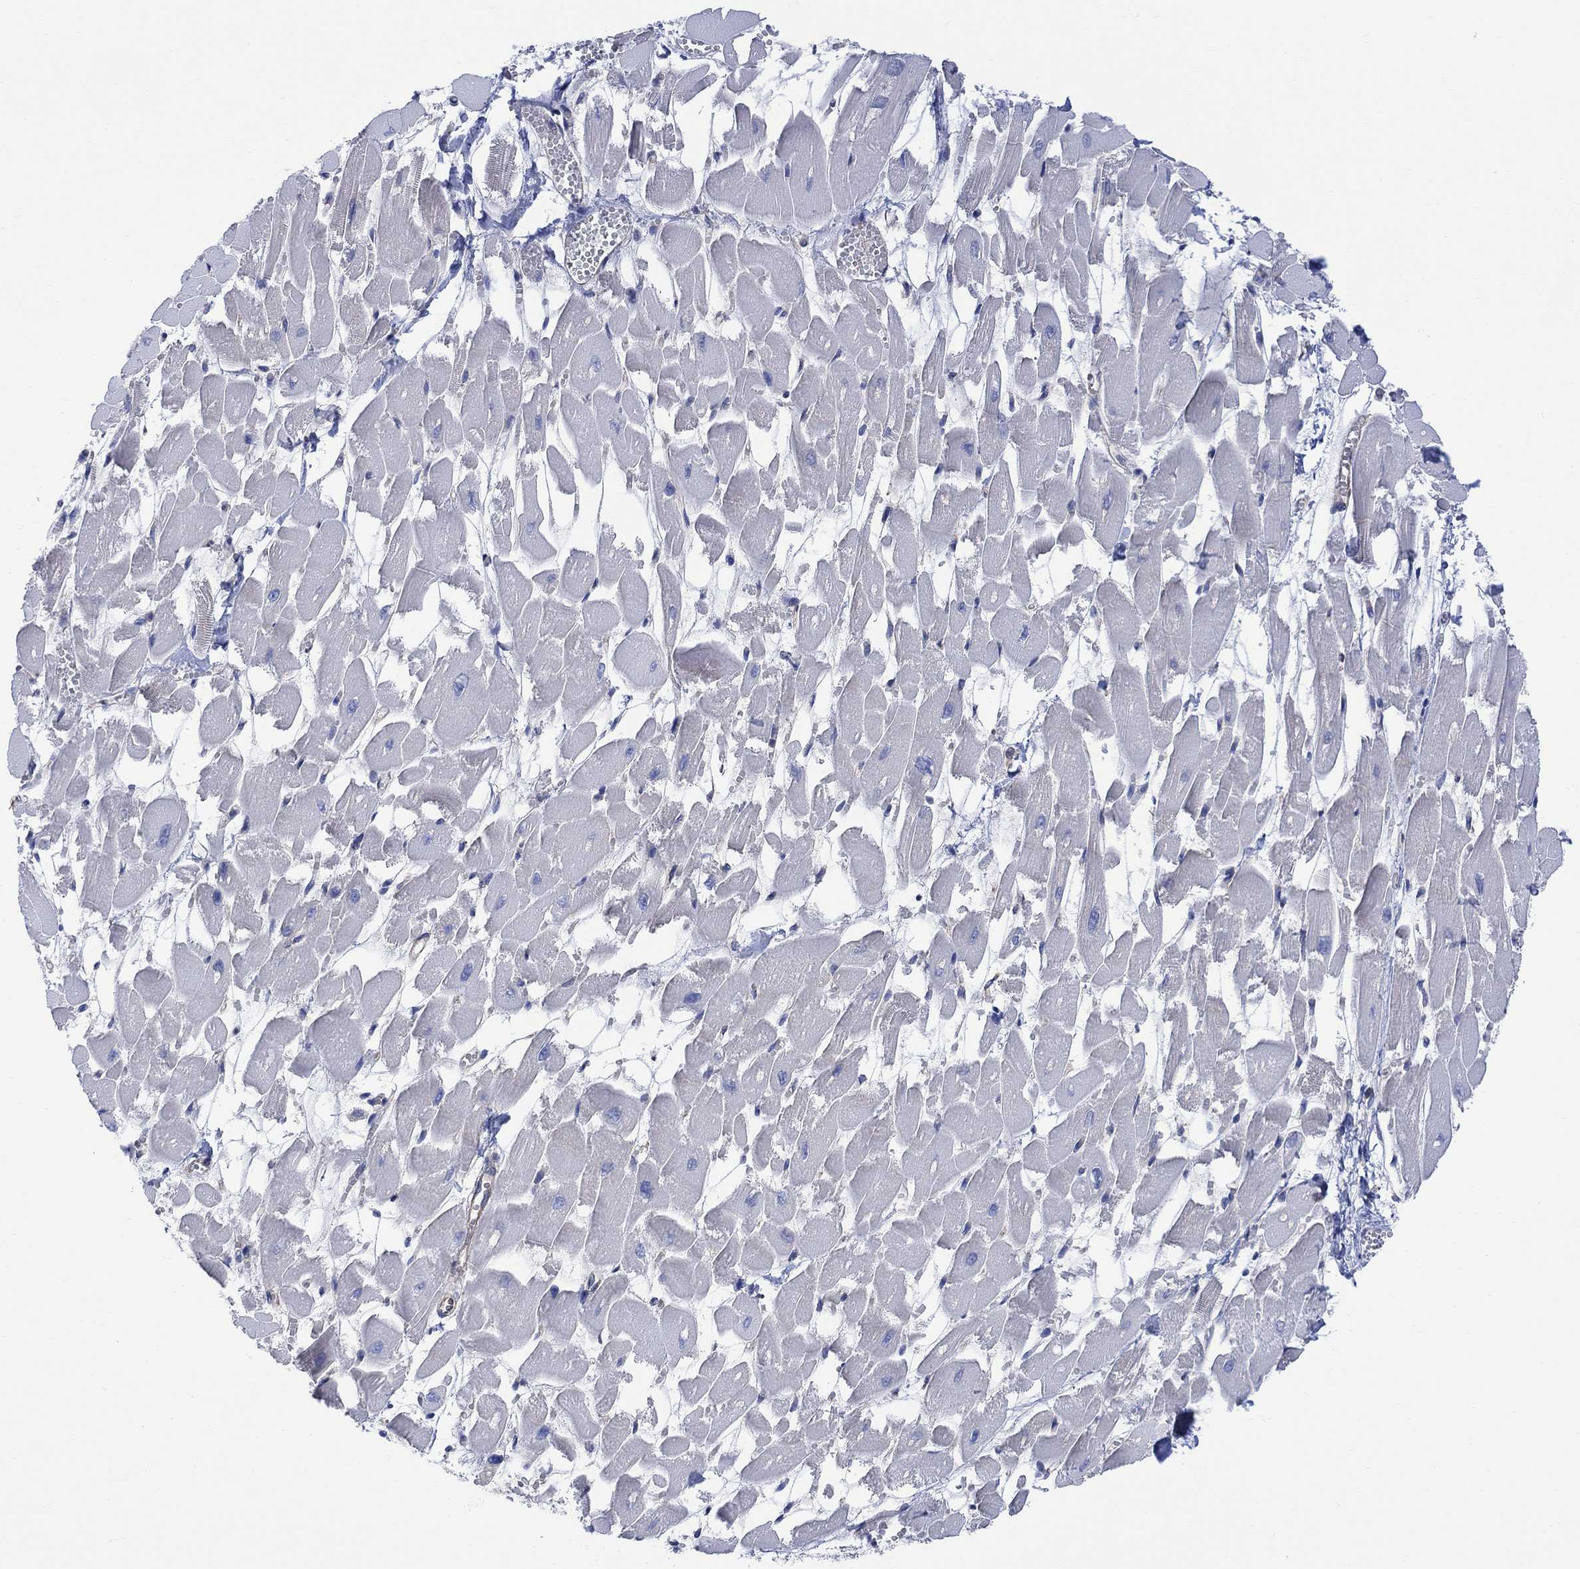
{"staining": {"intensity": "negative", "quantity": "none", "location": "none"}, "tissue": "heart muscle", "cell_type": "Cardiomyocytes", "image_type": "normal", "snomed": [{"axis": "morphology", "description": "Normal tissue, NOS"}, {"axis": "topography", "description": "Heart"}], "caption": "Immunohistochemical staining of normal human heart muscle shows no significant positivity in cardiomyocytes.", "gene": "GBP5", "patient": {"sex": "female", "age": 52}}